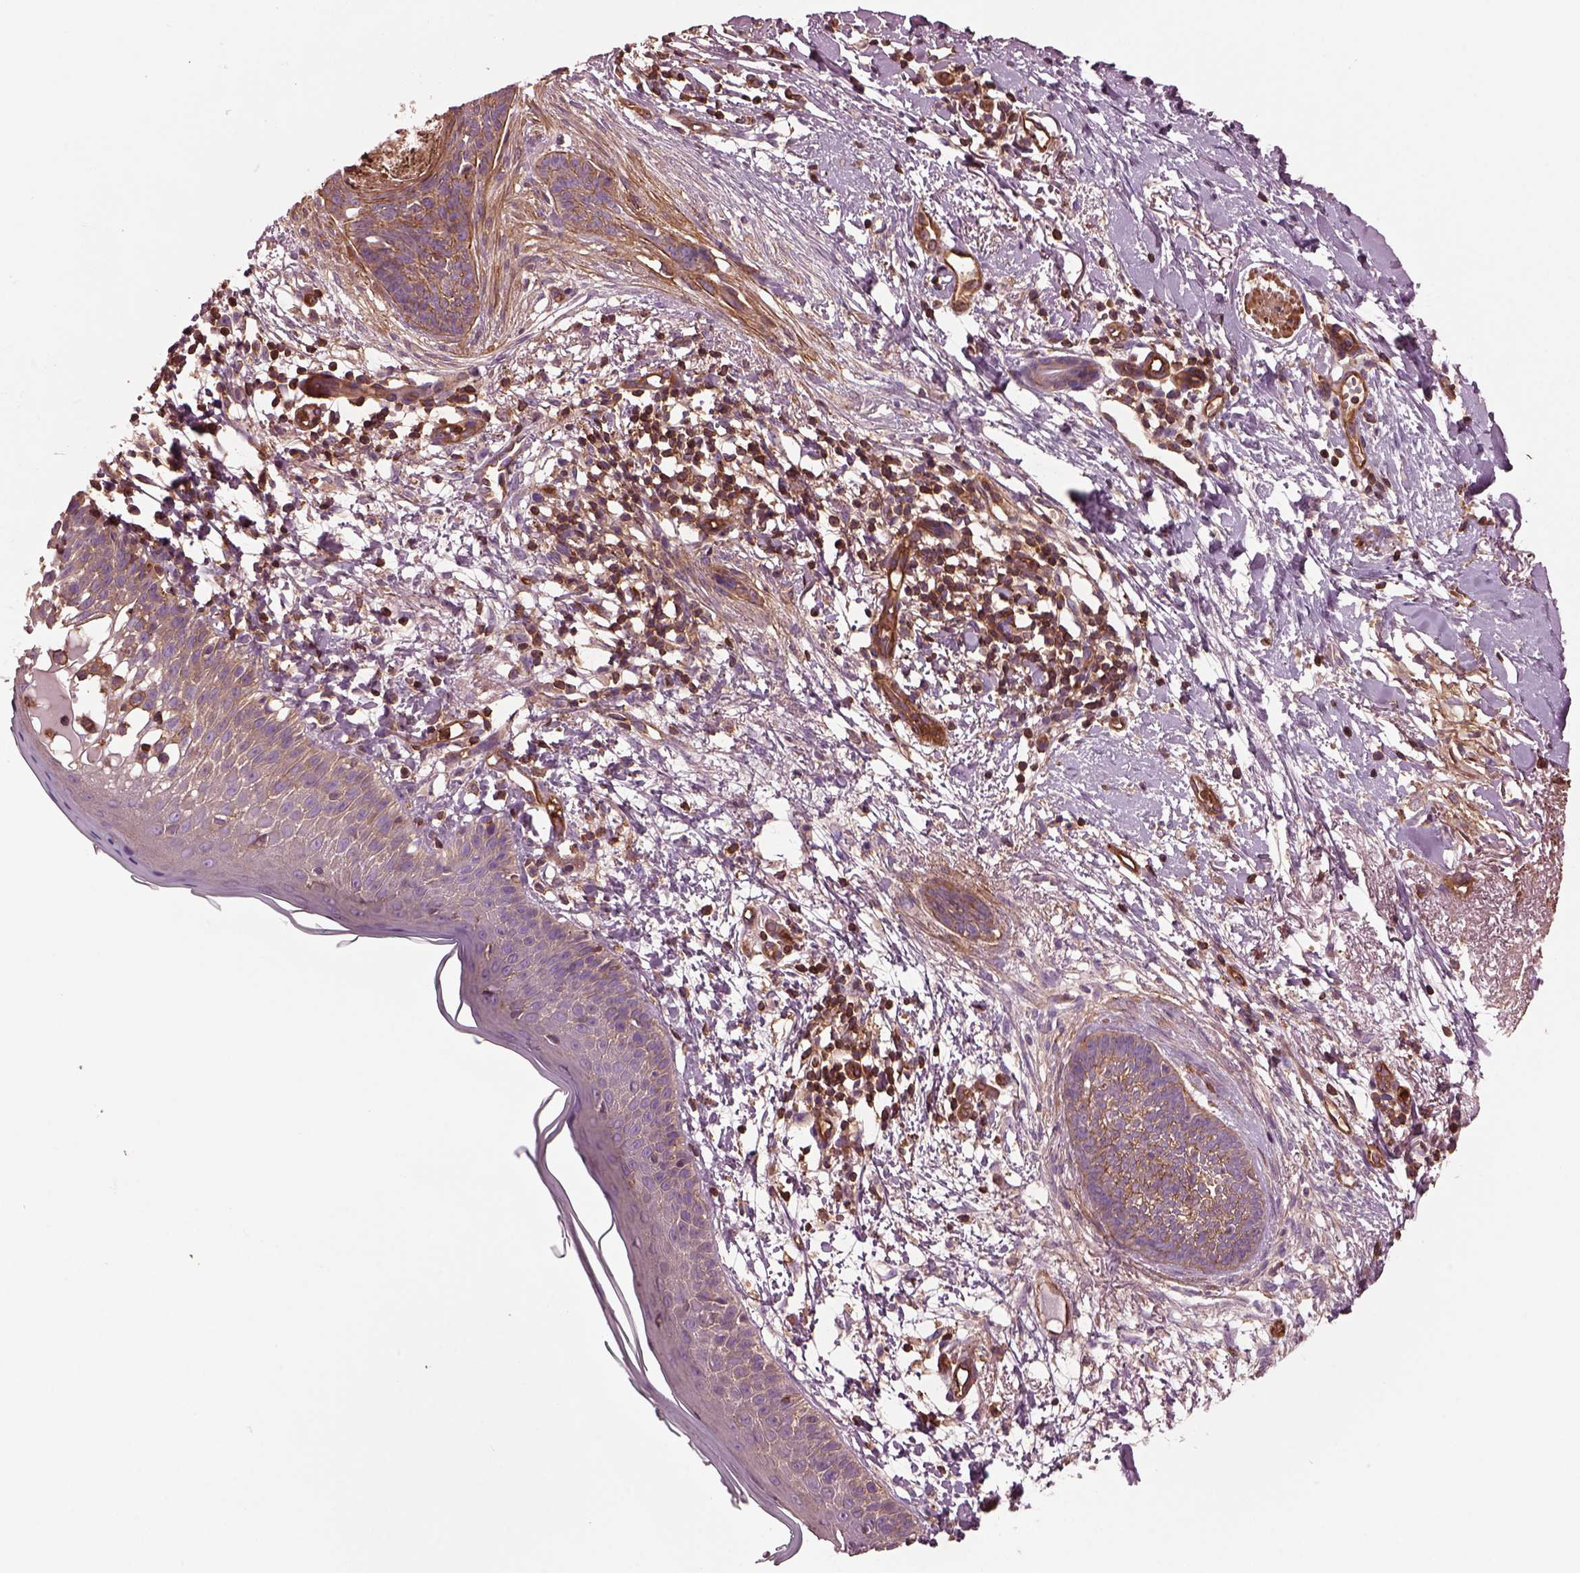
{"staining": {"intensity": "moderate", "quantity": ">75%", "location": "cytoplasmic/membranous"}, "tissue": "skin cancer", "cell_type": "Tumor cells", "image_type": "cancer", "snomed": [{"axis": "morphology", "description": "Normal tissue, NOS"}, {"axis": "morphology", "description": "Basal cell carcinoma"}, {"axis": "topography", "description": "Skin"}], "caption": "A micrograph of skin cancer stained for a protein reveals moderate cytoplasmic/membranous brown staining in tumor cells. (Brightfield microscopy of DAB IHC at high magnification).", "gene": "MYL6", "patient": {"sex": "male", "age": 84}}